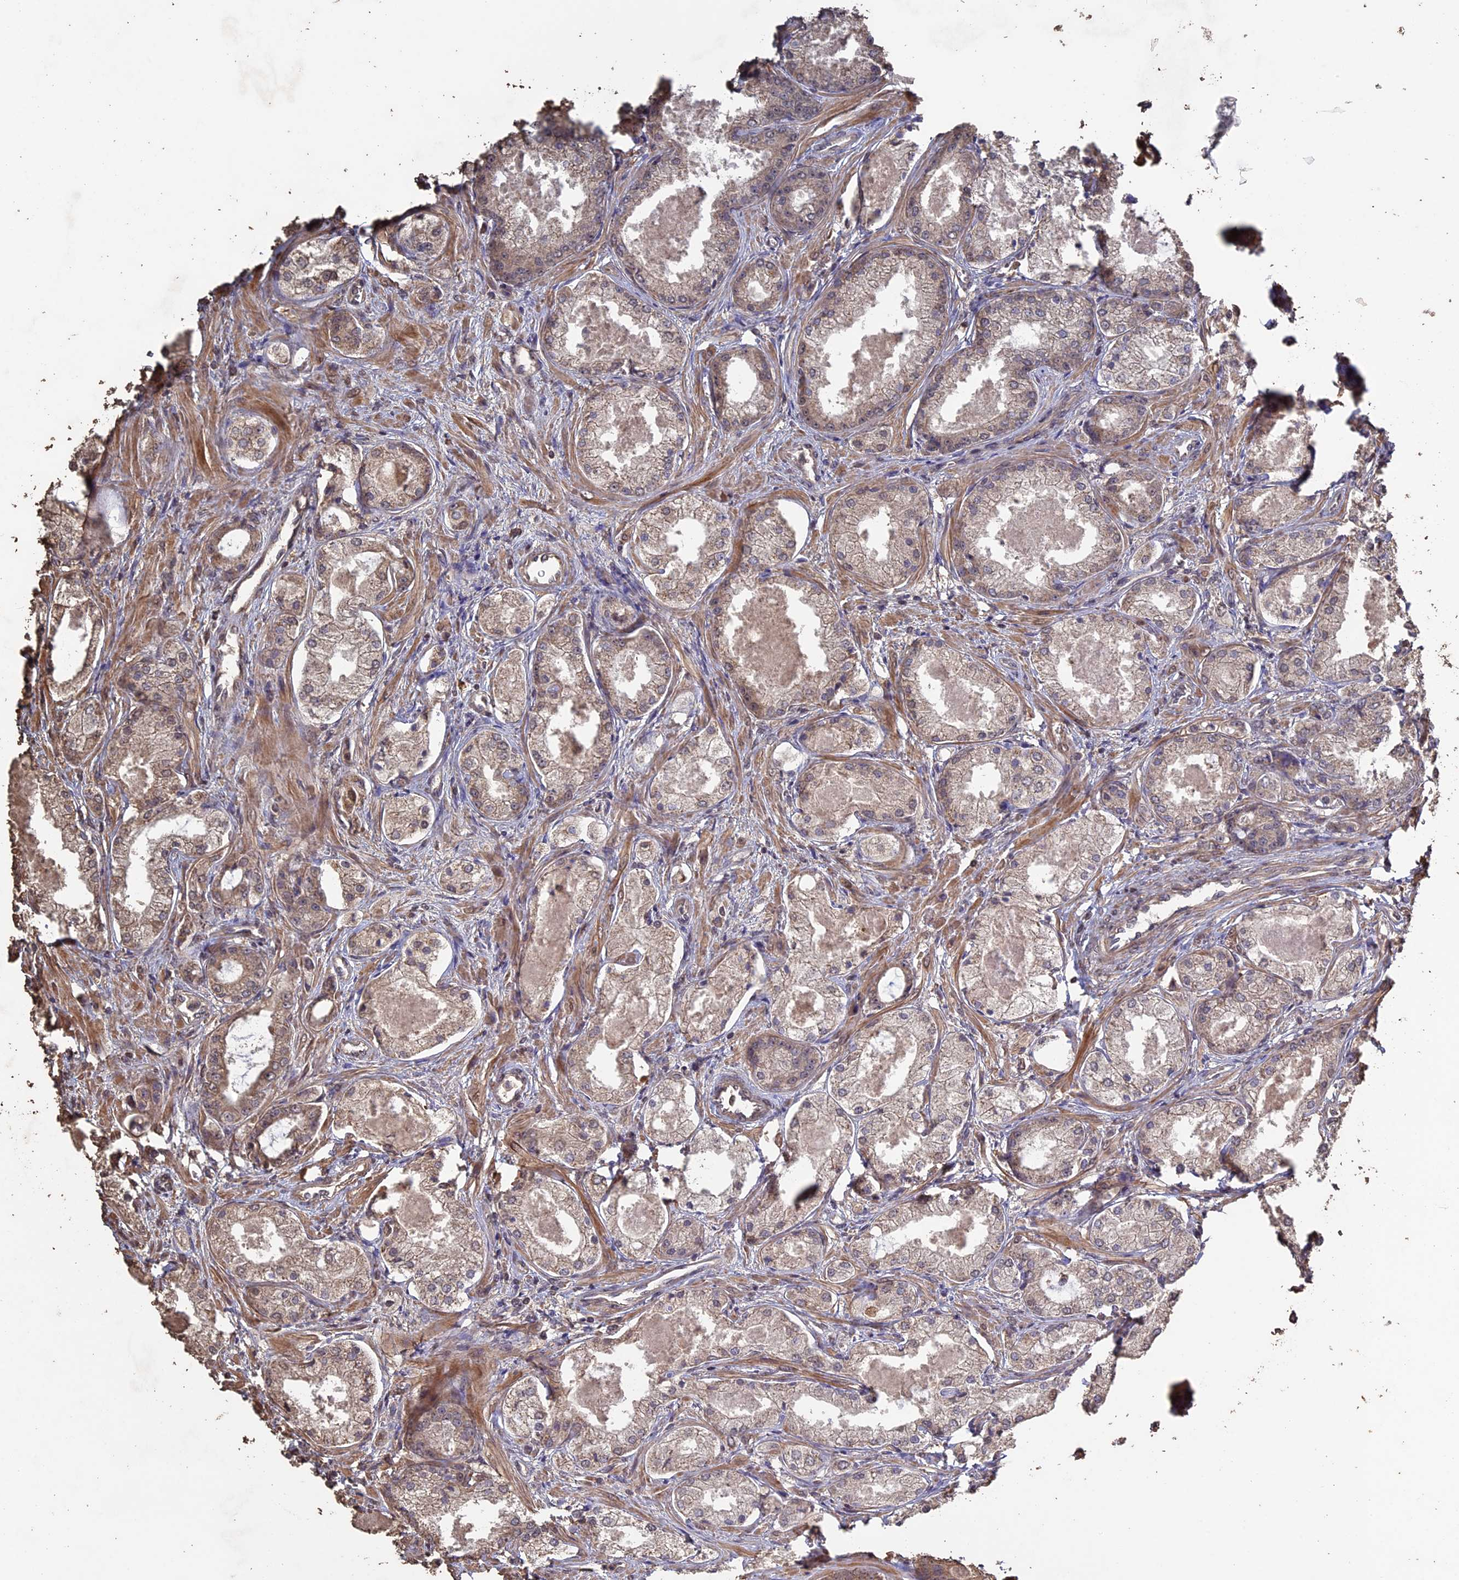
{"staining": {"intensity": "moderate", "quantity": "<25%", "location": "cytoplasmic/membranous"}, "tissue": "prostate cancer", "cell_type": "Tumor cells", "image_type": "cancer", "snomed": [{"axis": "morphology", "description": "Adenocarcinoma, Low grade"}, {"axis": "topography", "description": "Prostate"}], "caption": "Tumor cells reveal low levels of moderate cytoplasmic/membranous expression in about <25% of cells in prostate cancer.", "gene": "HUNK", "patient": {"sex": "male", "age": 68}}